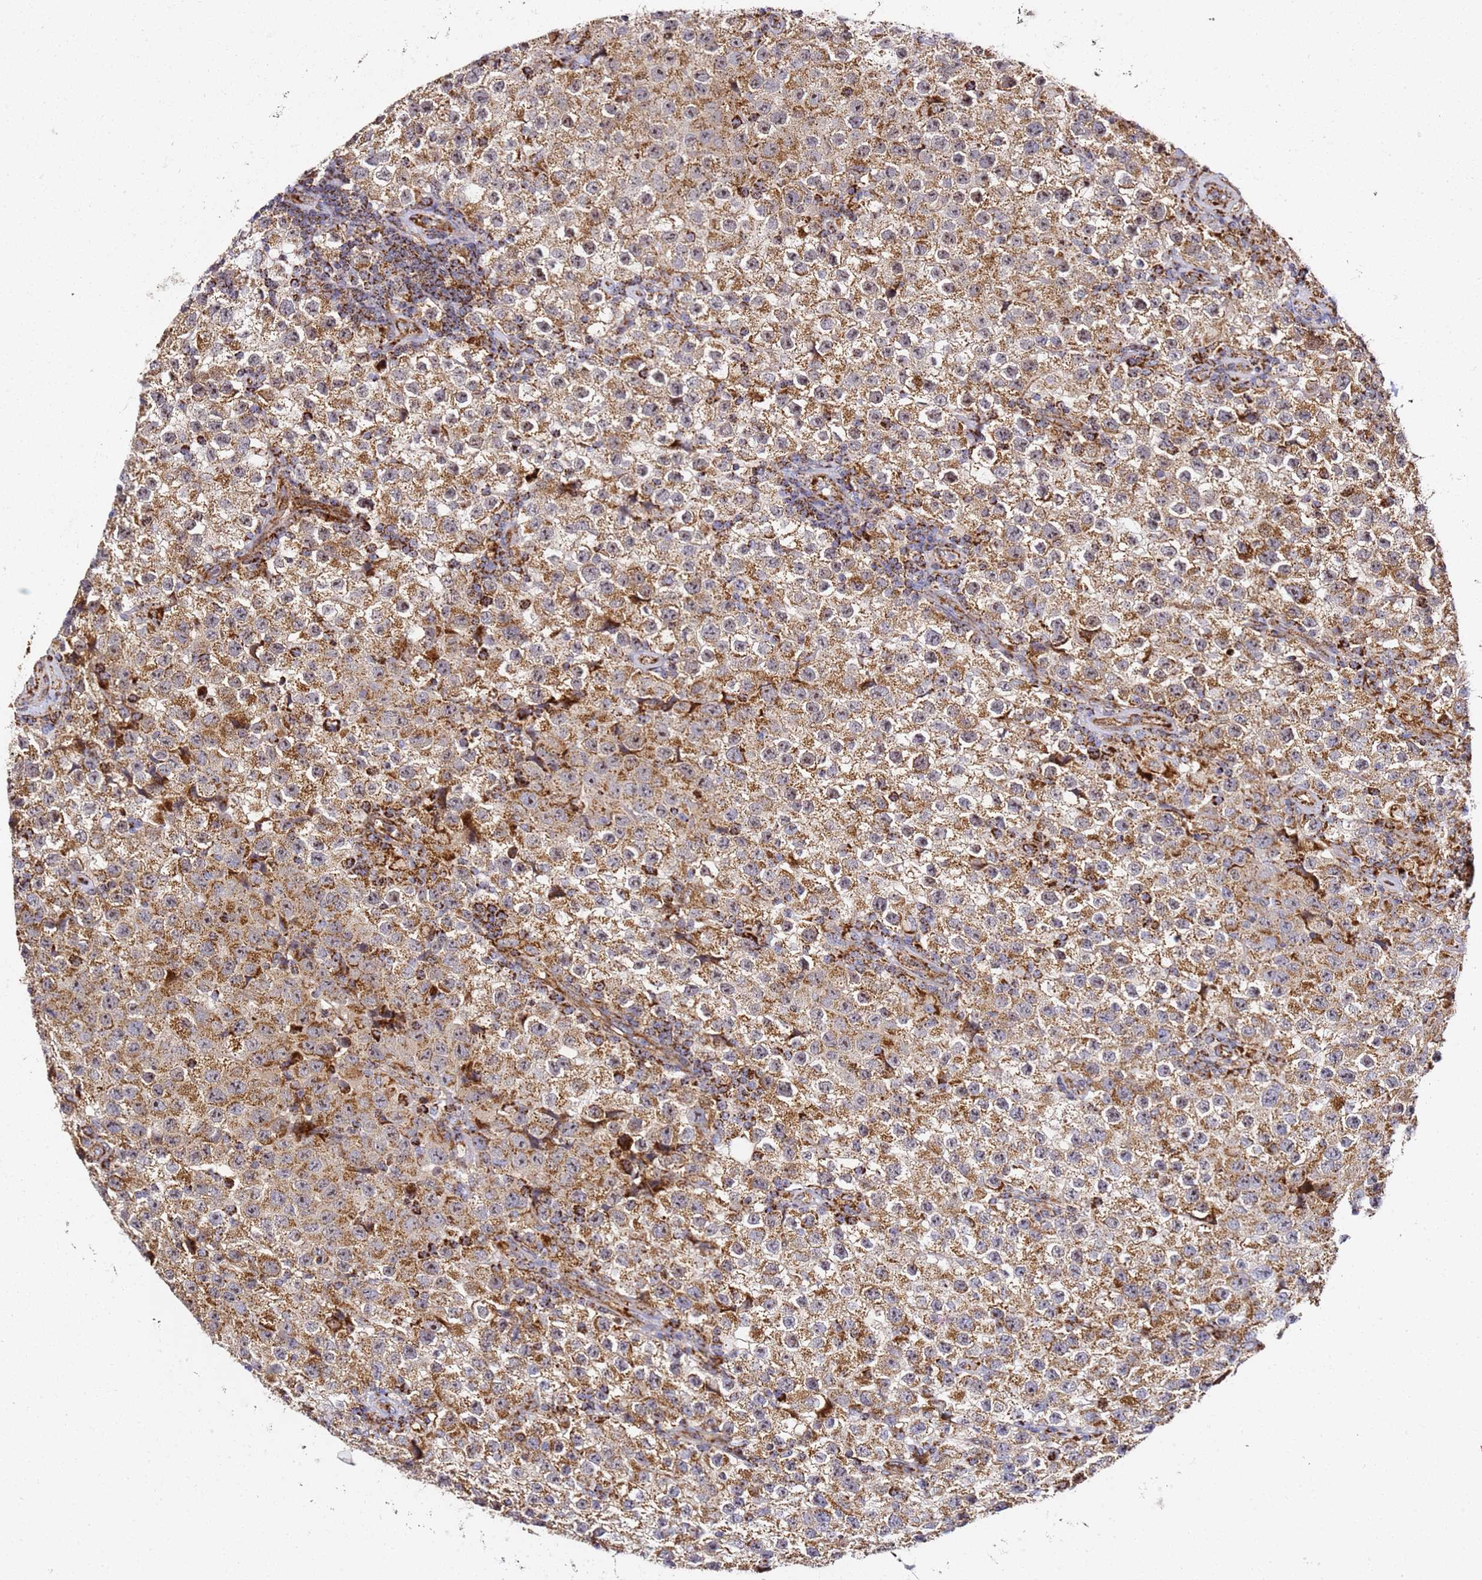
{"staining": {"intensity": "moderate", "quantity": ">75%", "location": "cytoplasmic/membranous"}, "tissue": "testis cancer", "cell_type": "Tumor cells", "image_type": "cancer", "snomed": [{"axis": "morphology", "description": "Seminoma, NOS"}, {"axis": "morphology", "description": "Carcinoma, Embryonal, NOS"}, {"axis": "topography", "description": "Testis"}], "caption": "Immunohistochemical staining of testis embryonal carcinoma displays medium levels of moderate cytoplasmic/membranous protein expression in about >75% of tumor cells.", "gene": "NDUFA3", "patient": {"sex": "male", "age": 41}}